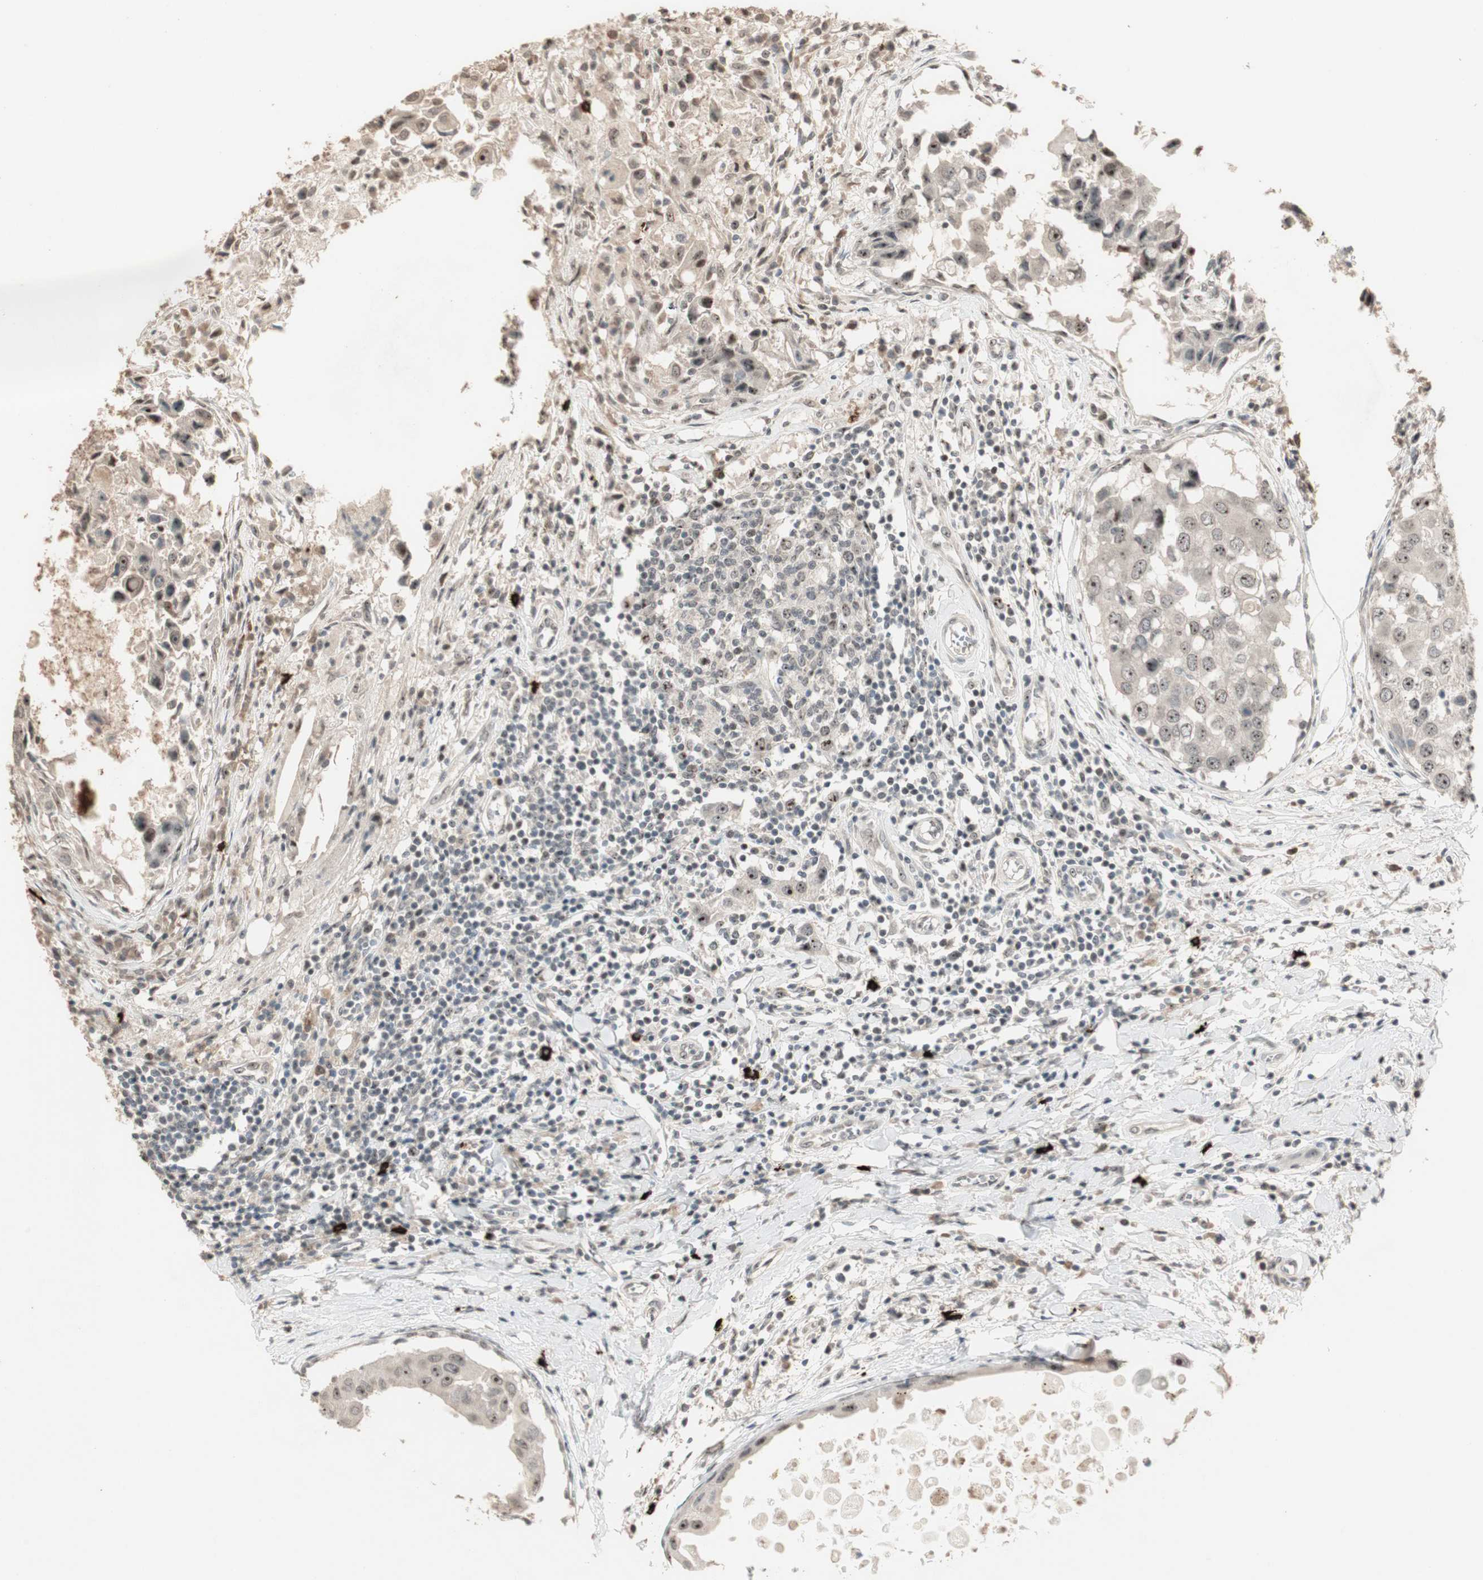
{"staining": {"intensity": "moderate", "quantity": ">75%", "location": "nuclear"}, "tissue": "breast cancer", "cell_type": "Tumor cells", "image_type": "cancer", "snomed": [{"axis": "morphology", "description": "Duct carcinoma"}, {"axis": "topography", "description": "Breast"}], "caption": "Protein analysis of breast cancer tissue displays moderate nuclear positivity in approximately >75% of tumor cells.", "gene": "ETV4", "patient": {"sex": "female", "age": 27}}